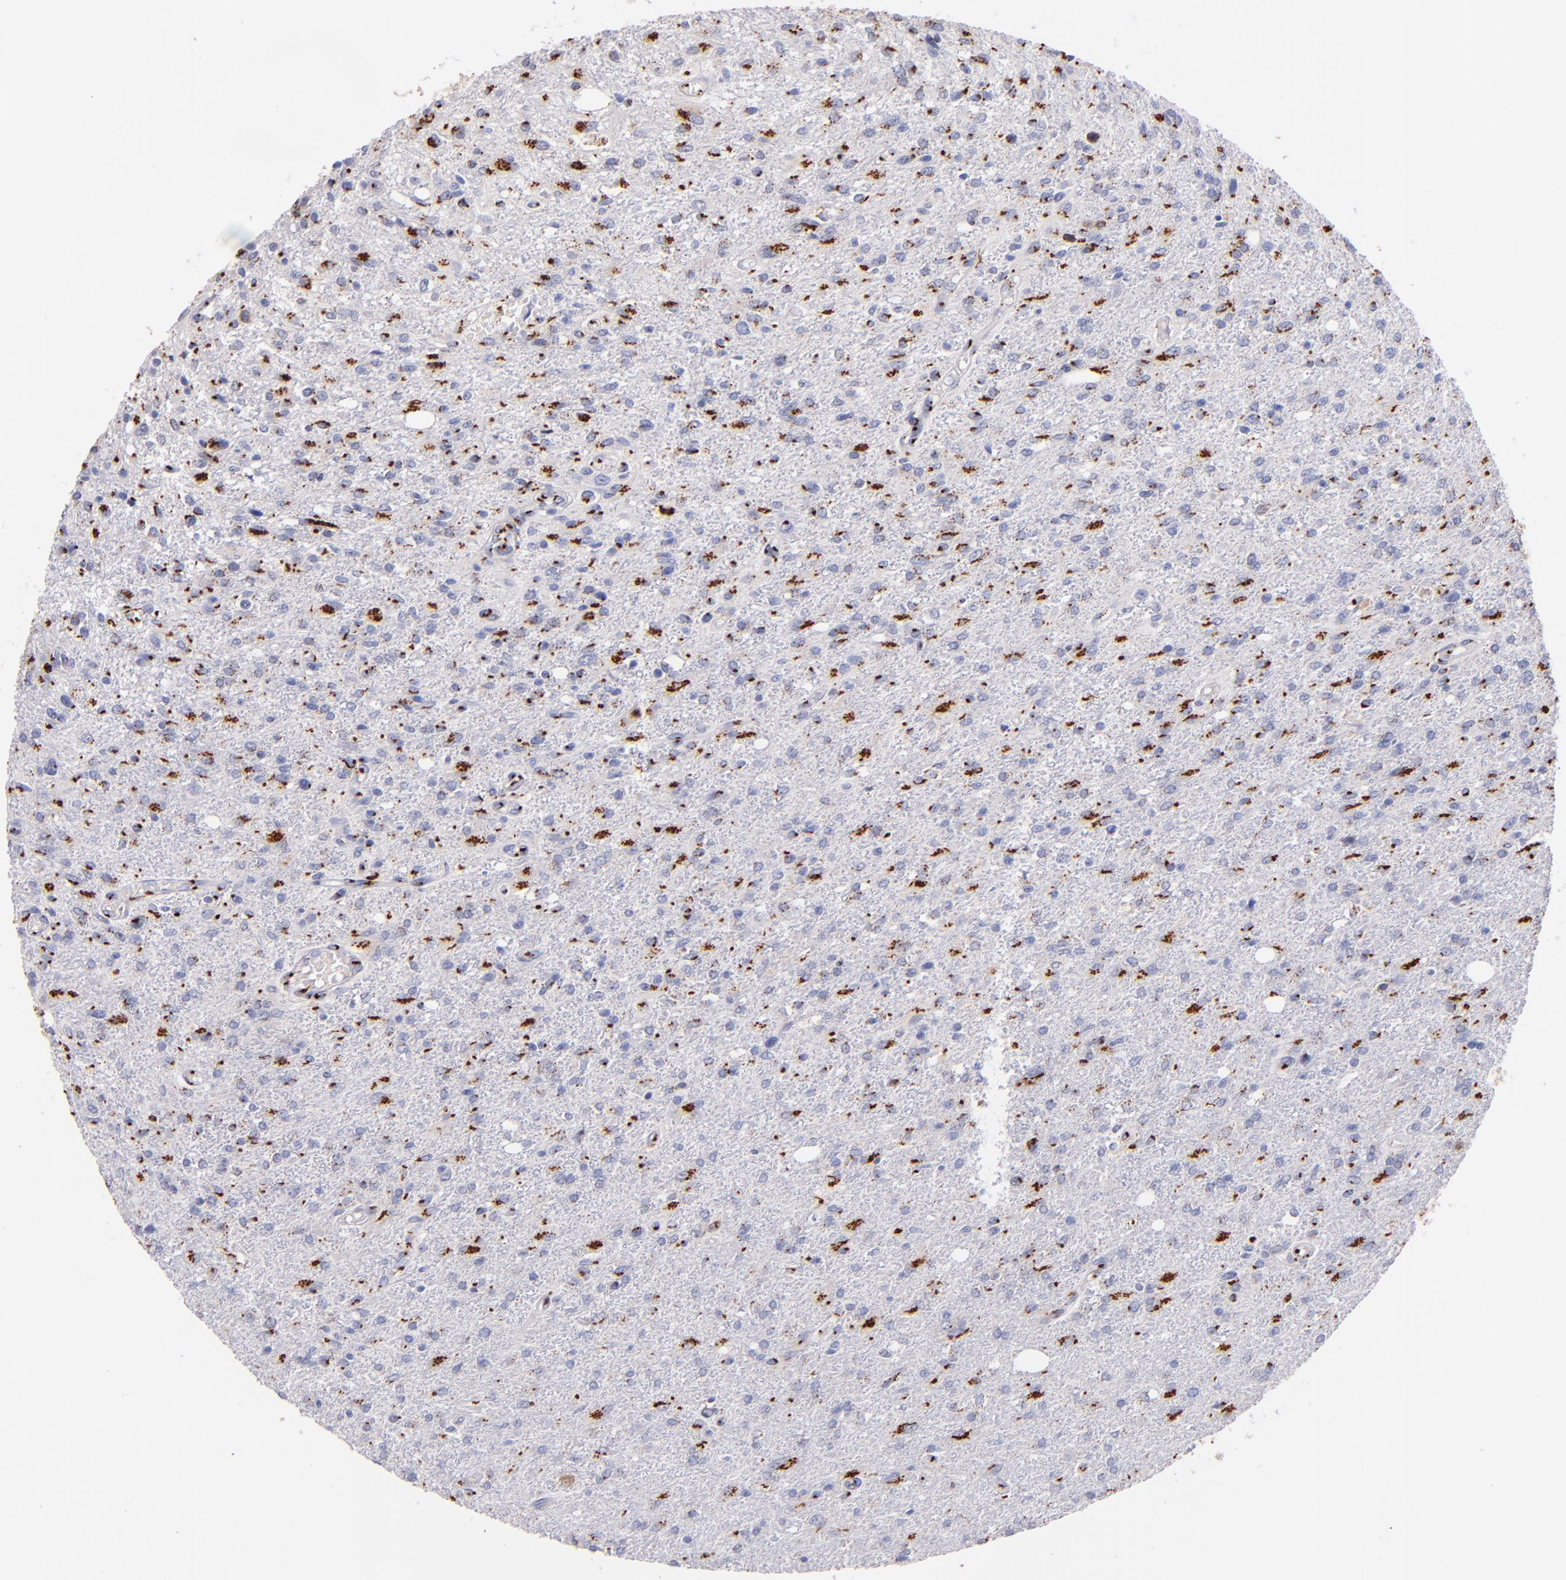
{"staining": {"intensity": "strong", "quantity": "25%-75%", "location": "cytoplasmic/membranous"}, "tissue": "glioma", "cell_type": "Tumor cells", "image_type": "cancer", "snomed": [{"axis": "morphology", "description": "Glioma, malignant, High grade"}, {"axis": "topography", "description": "Cerebral cortex"}], "caption": "Human glioma stained with a protein marker displays strong staining in tumor cells.", "gene": "GOLIM4", "patient": {"sex": "male", "age": 76}}